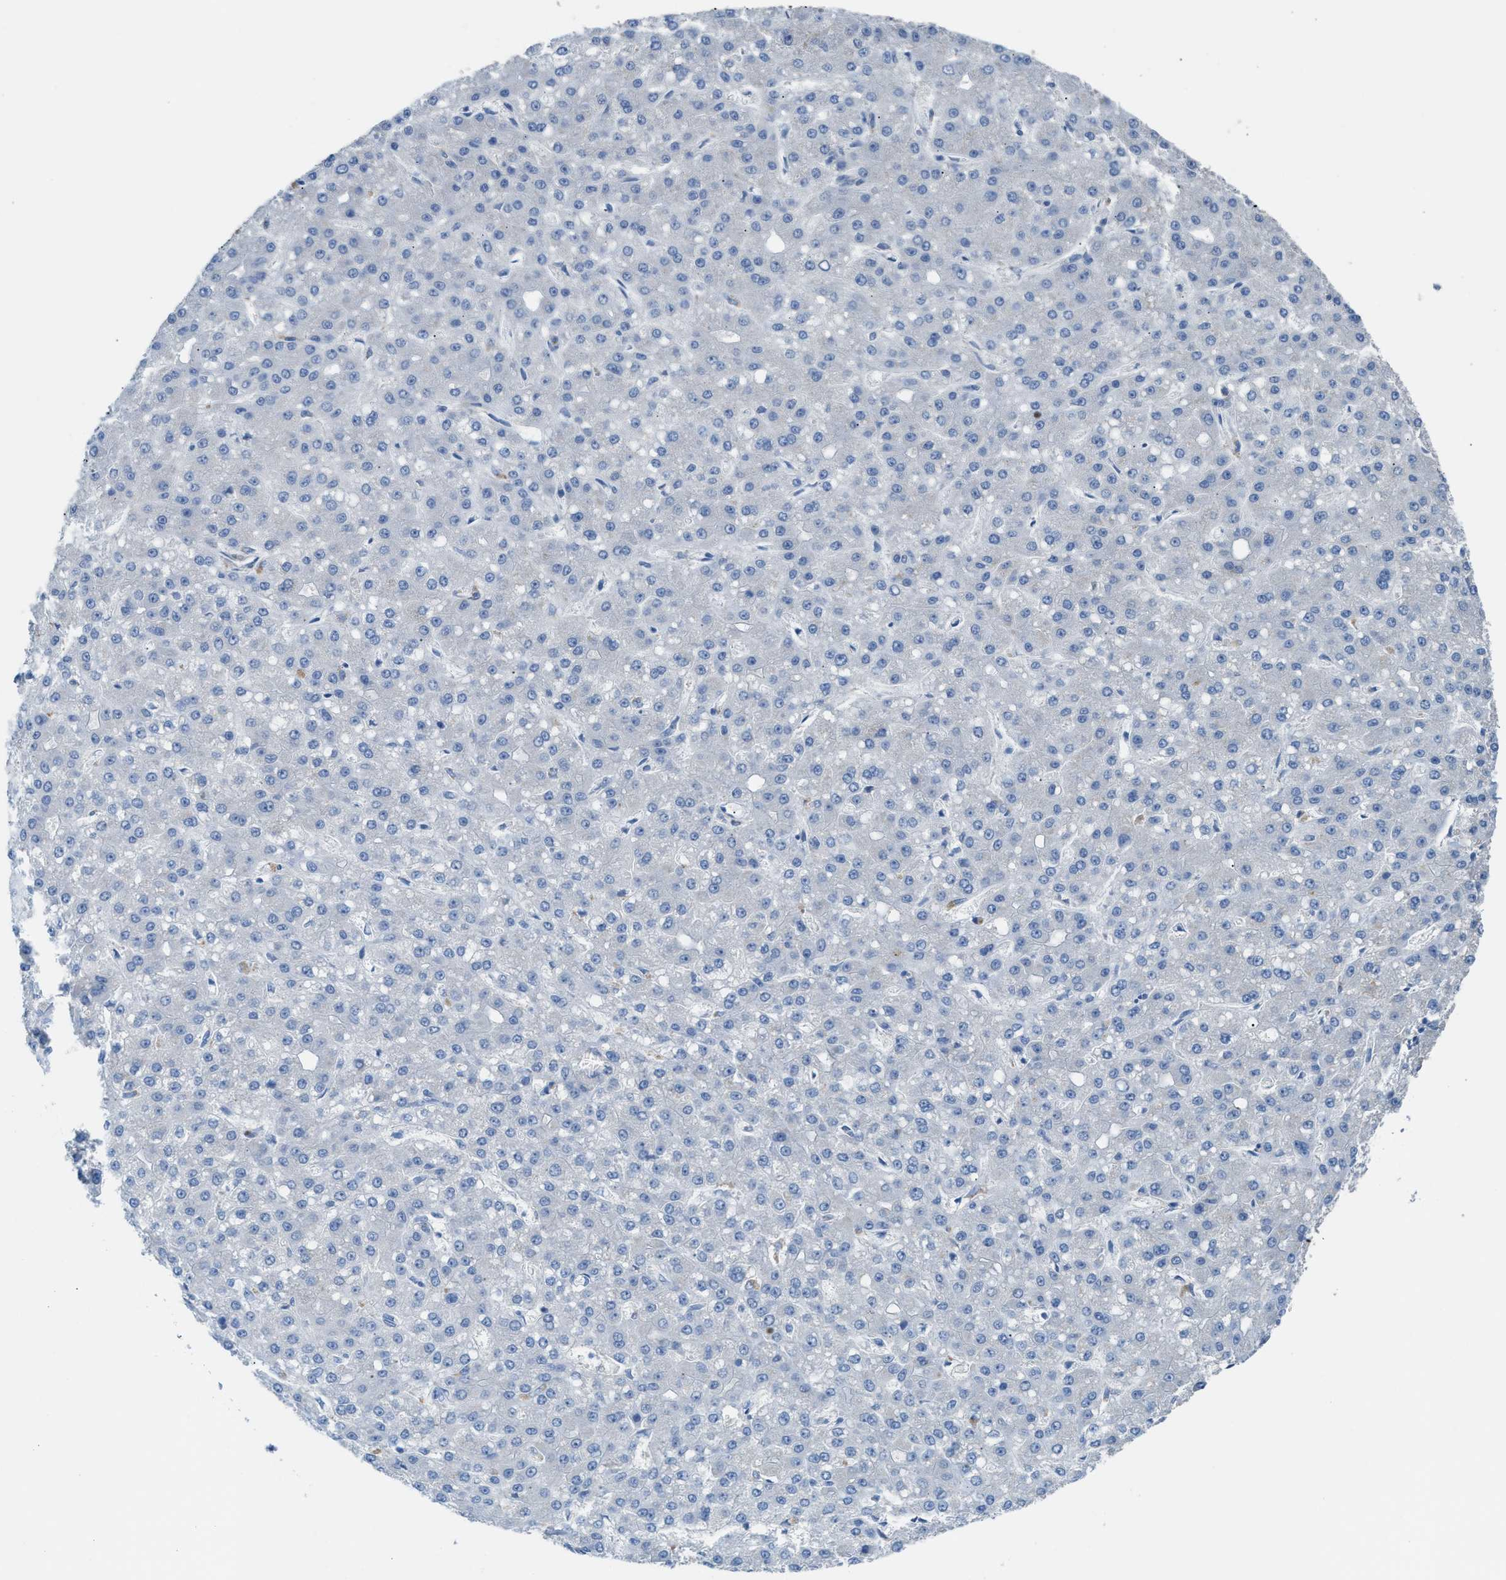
{"staining": {"intensity": "negative", "quantity": "none", "location": "none"}, "tissue": "liver cancer", "cell_type": "Tumor cells", "image_type": "cancer", "snomed": [{"axis": "morphology", "description": "Carcinoma, Hepatocellular, NOS"}, {"axis": "topography", "description": "Liver"}], "caption": "DAB (3,3'-diaminobenzidine) immunohistochemical staining of human liver cancer (hepatocellular carcinoma) displays no significant expression in tumor cells. (Brightfield microscopy of DAB (3,3'-diaminobenzidine) immunohistochemistry (IHC) at high magnification).", "gene": "ASPA", "patient": {"sex": "male", "age": 67}}